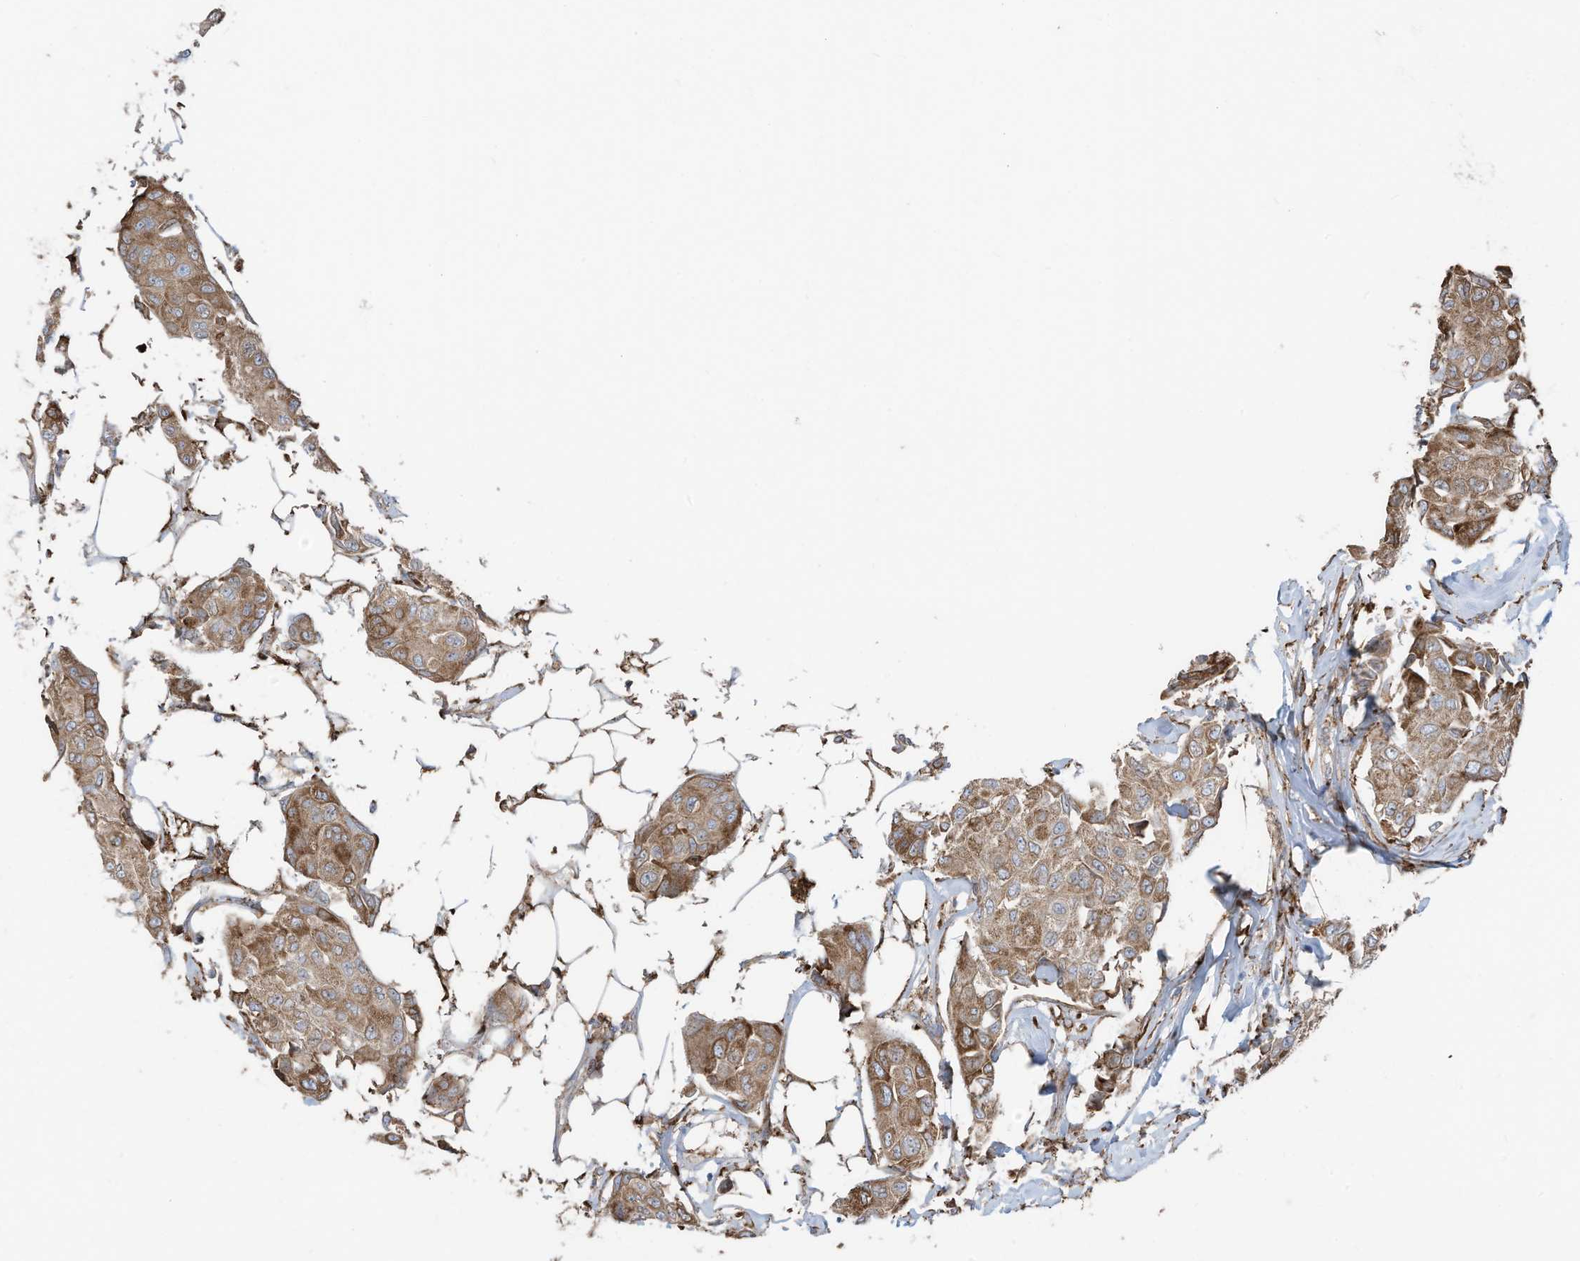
{"staining": {"intensity": "moderate", "quantity": "25%-75%", "location": "cytoplasmic/membranous"}, "tissue": "breast cancer", "cell_type": "Tumor cells", "image_type": "cancer", "snomed": [{"axis": "morphology", "description": "Duct carcinoma"}, {"axis": "topography", "description": "Breast"}], "caption": "Human intraductal carcinoma (breast) stained with a brown dye exhibits moderate cytoplasmic/membranous positive positivity in approximately 25%-75% of tumor cells.", "gene": "ZNF354C", "patient": {"sex": "female", "age": 80}}